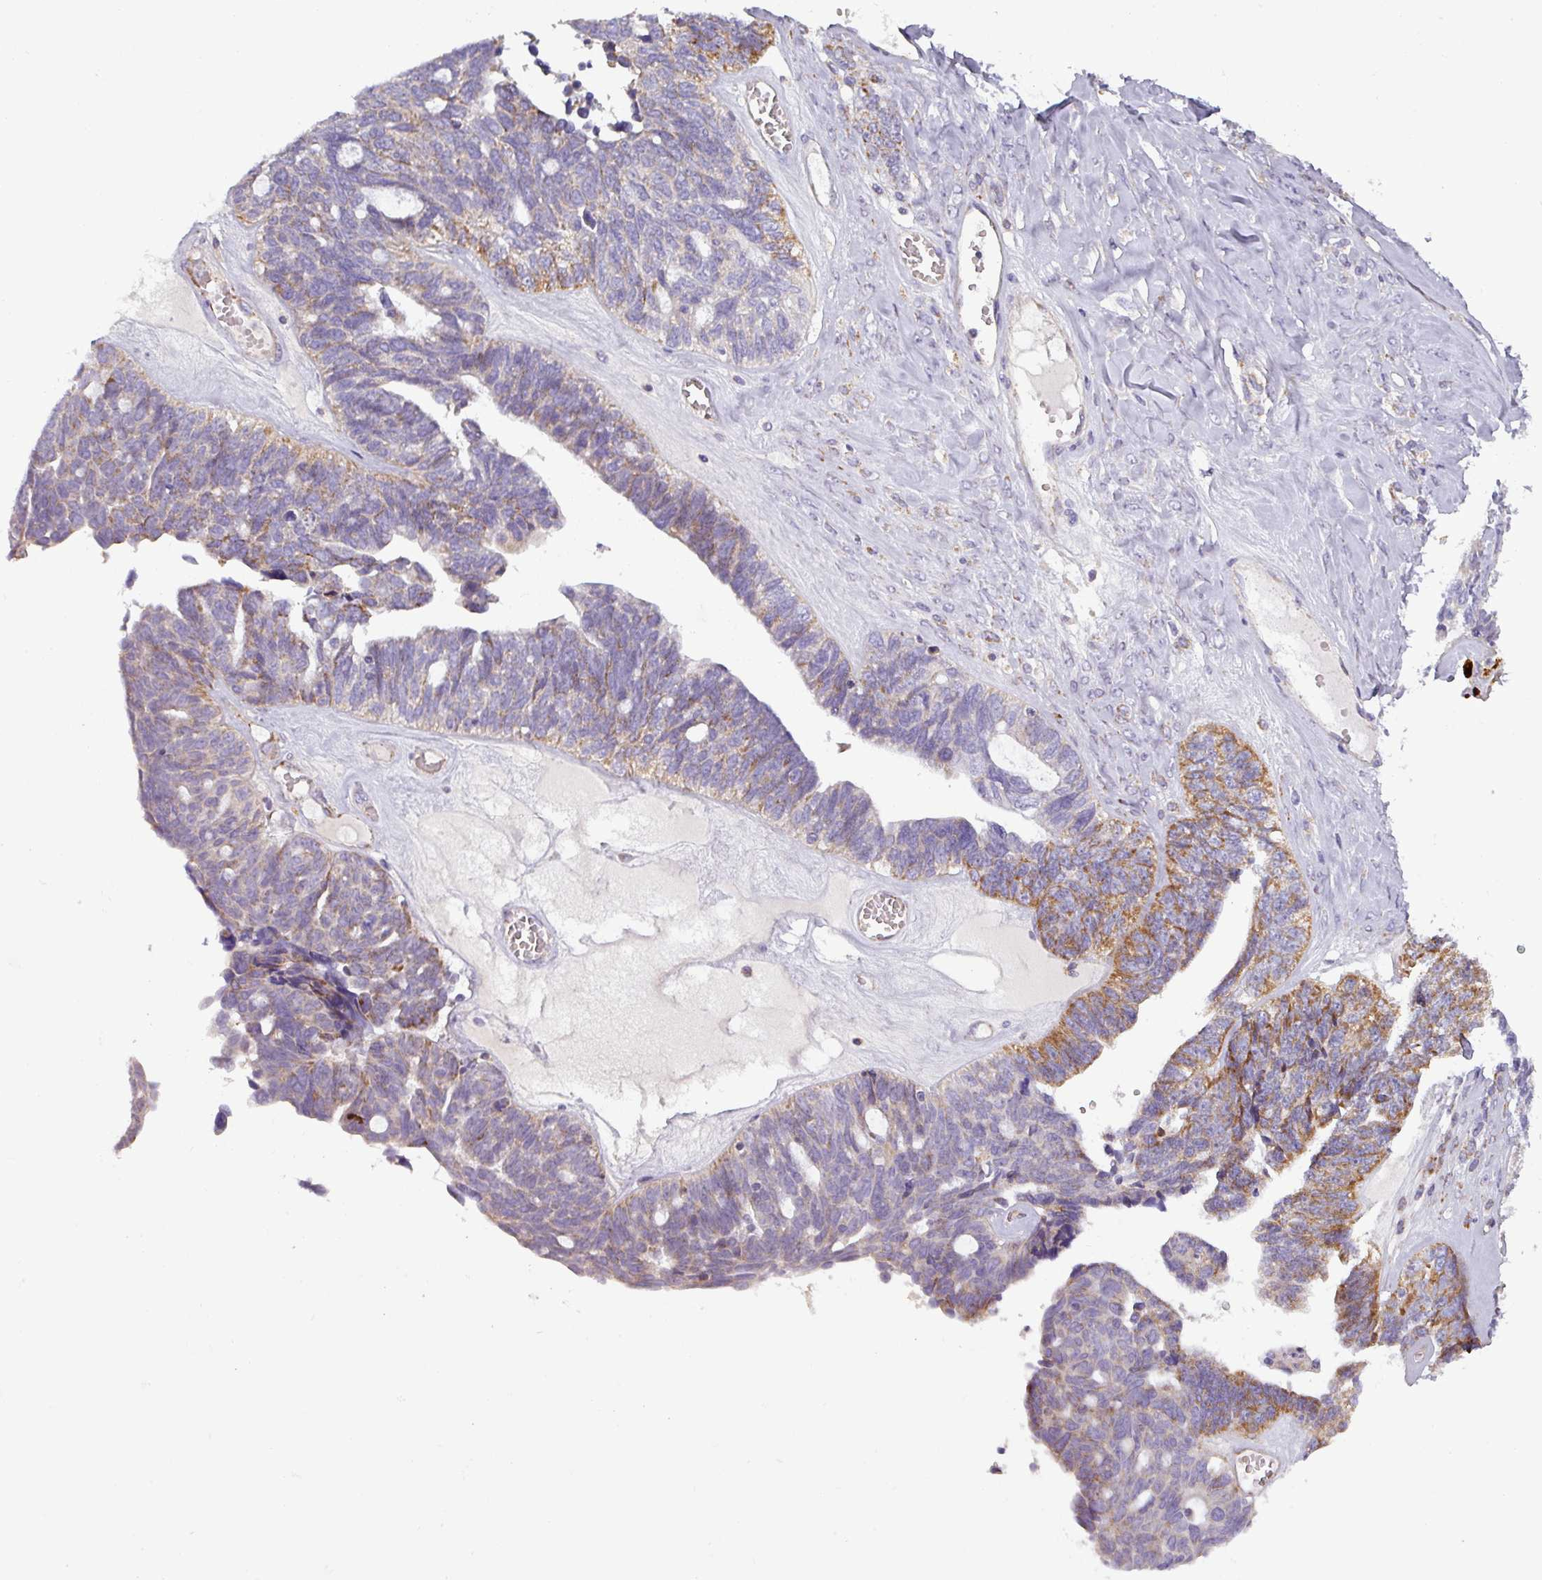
{"staining": {"intensity": "moderate", "quantity": "25%-75%", "location": "cytoplasmic/membranous"}, "tissue": "ovarian cancer", "cell_type": "Tumor cells", "image_type": "cancer", "snomed": [{"axis": "morphology", "description": "Cystadenocarcinoma, serous, NOS"}, {"axis": "topography", "description": "Ovary"}], "caption": "A photomicrograph showing moderate cytoplasmic/membranous positivity in about 25%-75% of tumor cells in ovarian cancer (serous cystadenocarcinoma), as visualized by brown immunohistochemical staining.", "gene": "PNMA6A", "patient": {"sex": "female", "age": 79}}